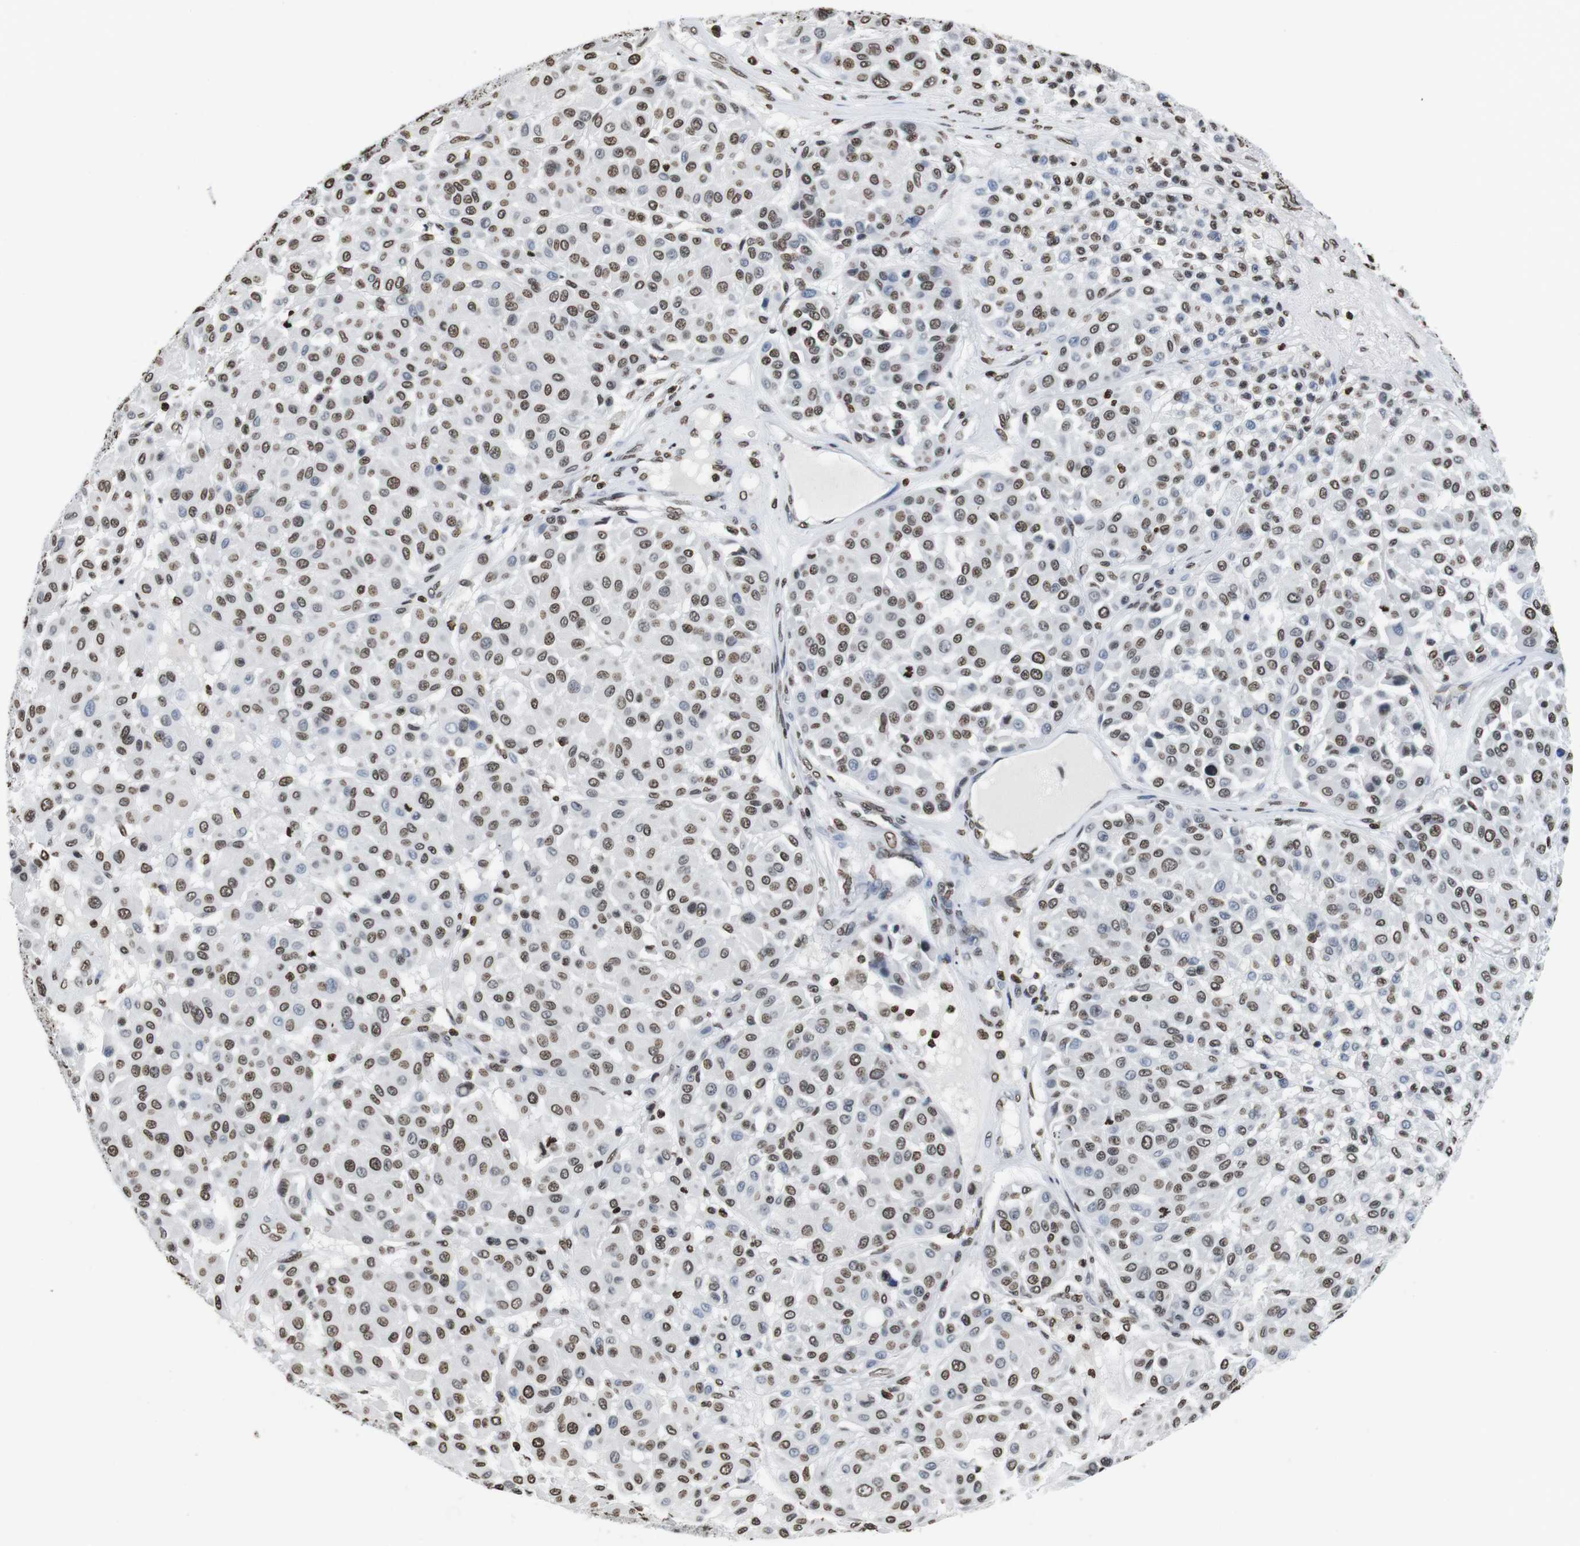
{"staining": {"intensity": "moderate", "quantity": "25%-75%", "location": "nuclear"}, "tissue": "melanoma", "cell_type": "Tumor cells", "image_type": "cancer", "snomed": [{"axis": "morphology", "description": "Malignant melanoma, Metastatic site"}, {"axis": "topography", "description": "Soft tissue"}], "caption": "Protein staining exhibits moderate nuclear staining in about 25%-75% of tumor cells in melanoma. (IHC, brightfield microscopy, high magnification).", "gene": "BSX", "patient": {"sex": "male", "age": 41}}